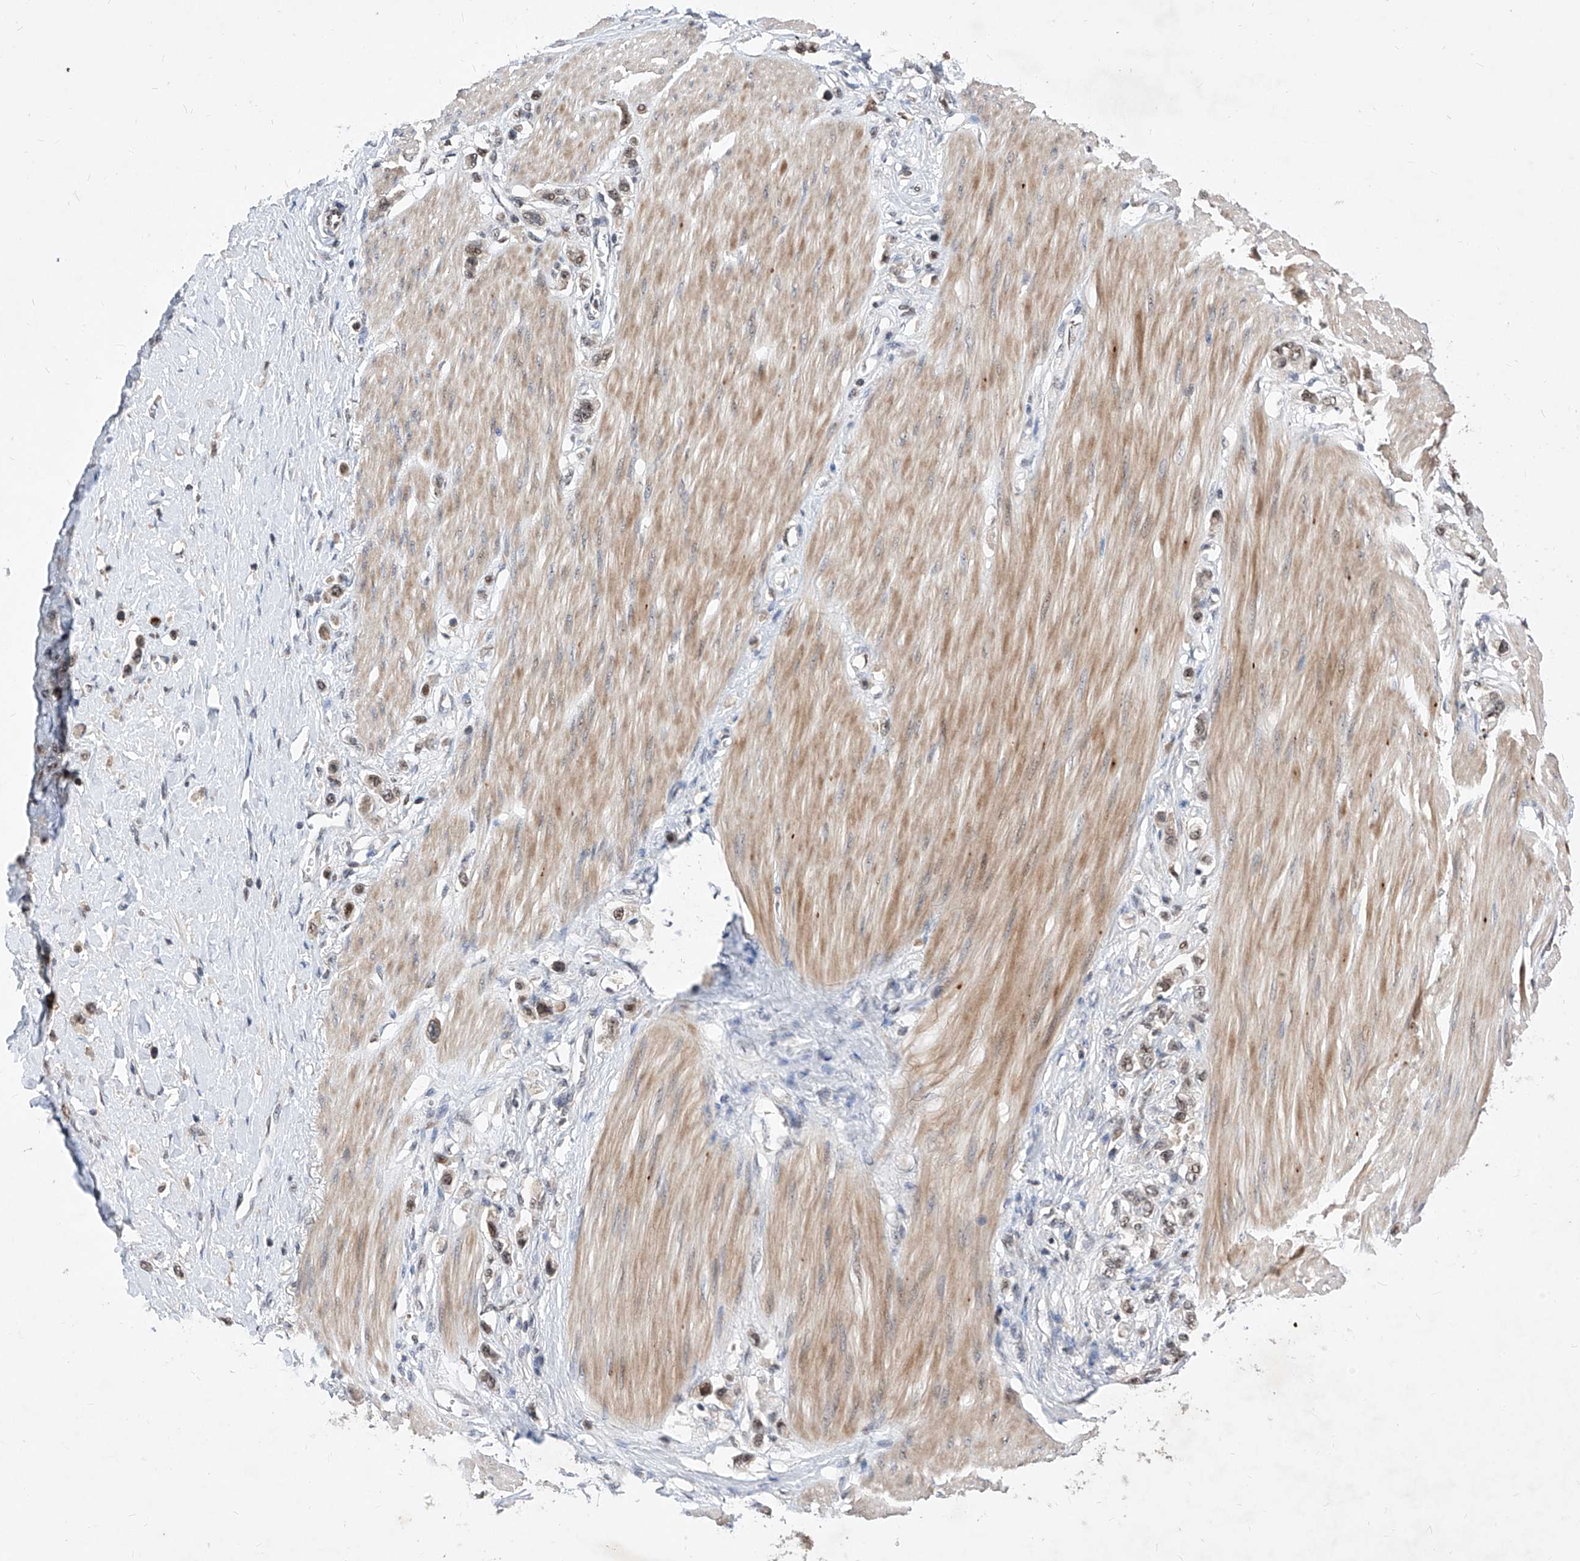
{"staining": {"intensity": "moderate", "quantity": ">75%", "location": "nuclear"}, "tissue": "stomach cancer", "cell_type": "Tumor cells", "image_type": "cancer", "snomed": [{"axis": "morphology", "description": "Adenocarcinoma, NOS"}, {"axis": "topography", "description": "Stomach"}], "caption": "Tumor cells demonstrate moderate nuclear expression in approximately >75% of cells in stomach adenocarcinoma.", "gene": "LGR4", "patient": {"sex": "female", "age": 65}}